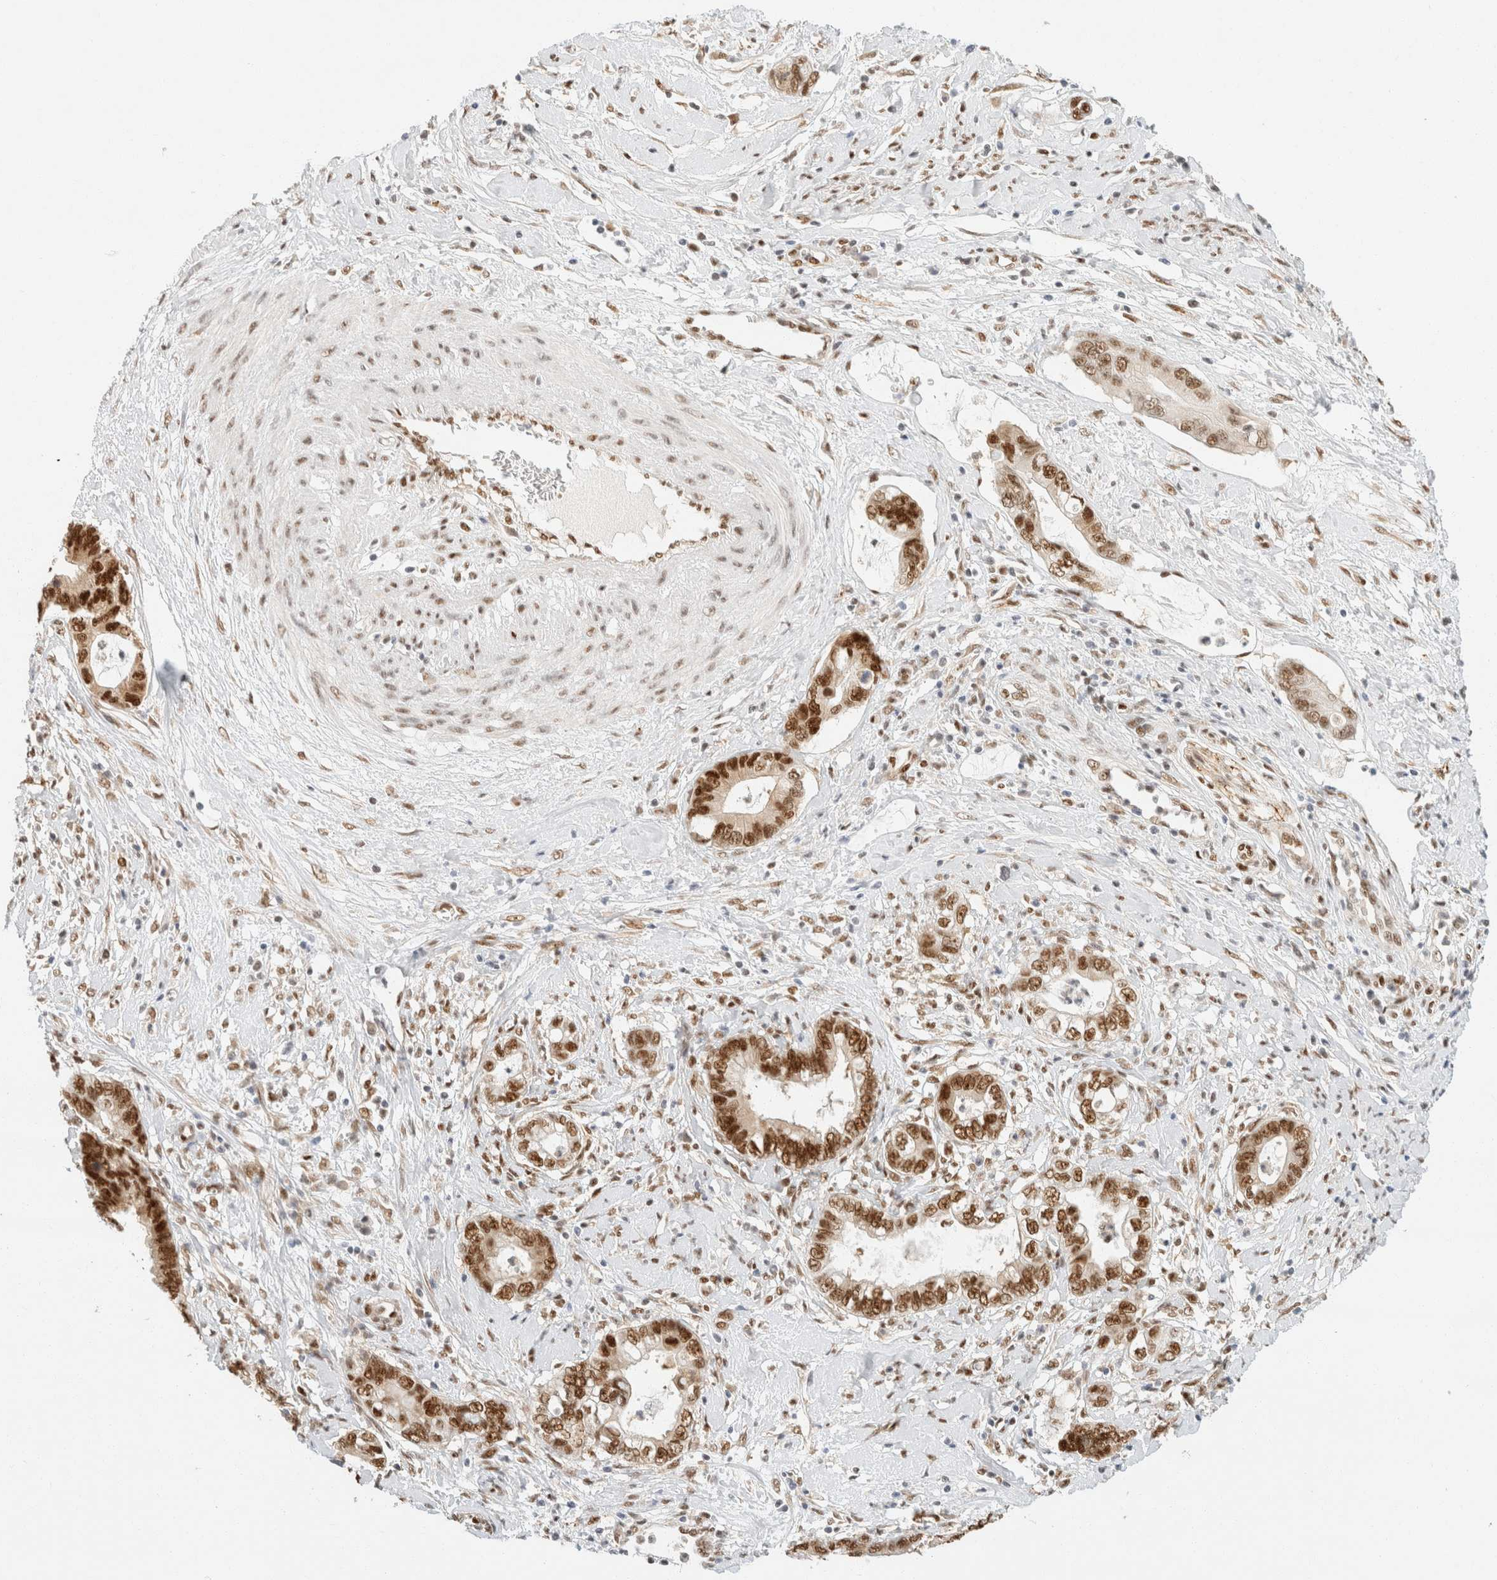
{"staining": {"intensity": "strong", "quantity": ">75%", "location": "nuclear"}, "tissue": "cervical cancer", "cell_type": "Tumor cells", "image_type": "cancer", "snomed": [{"axis": "morphology", "description": "Adenocarcinoma, NOS"}, {"axis": "topography", "description": "Cervix"}], "caption": "Immunohistochemical staining of cervical cancer displays high levels of strong nuclear positivity in approximately >75% of tumor cells. (IHC, brightfield microscopy, high magnification).", "gene": "ZNF768", "patient": {"sex": "female", "age": 44}}